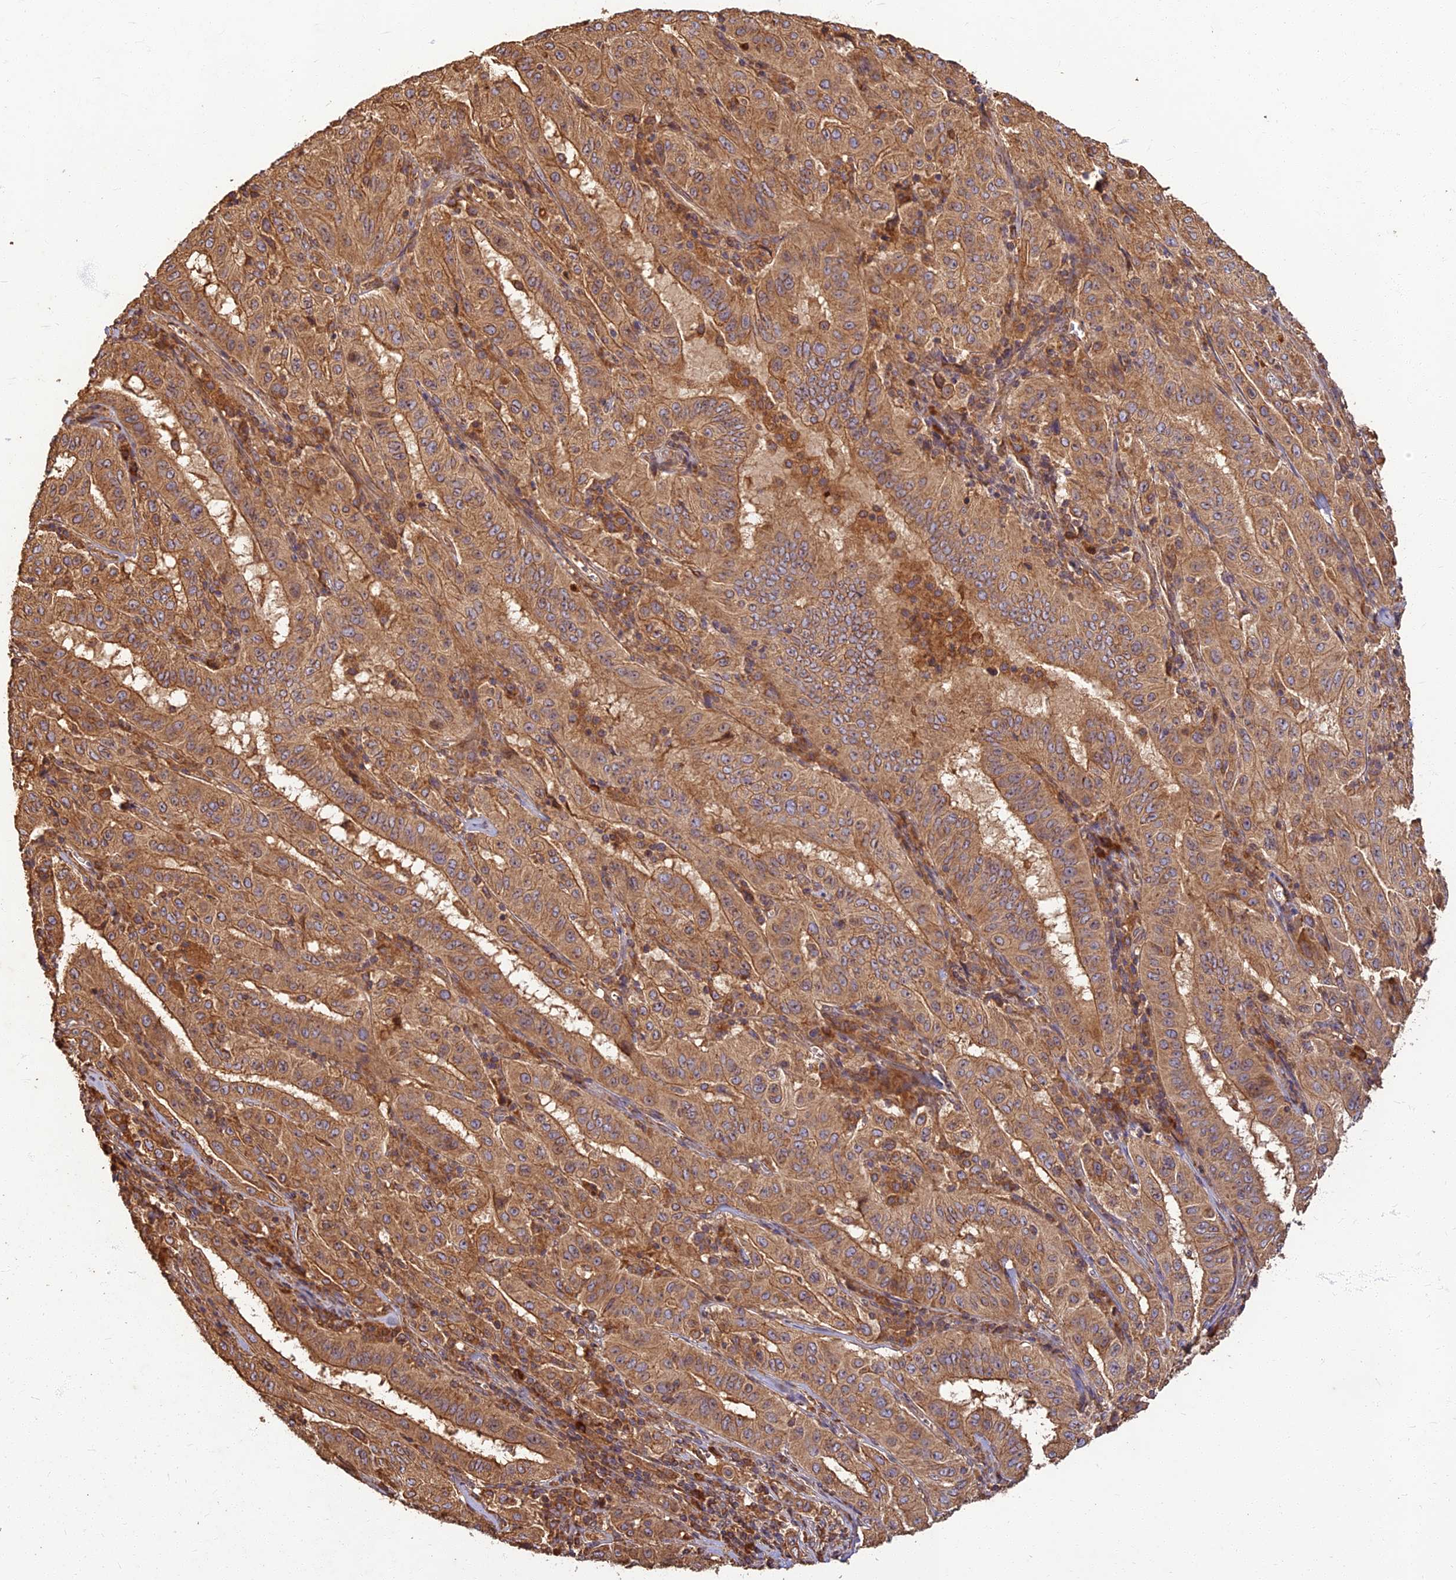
{"staining": {"intensity": "moderate", "quantity": ">75%", "location": "cytoplasmic/membranous"}, "tissue": "pancreatic cancer", "cell_type": "Tumor cells", "image_type": "cancer", "snomed": [{"axis": "morphology", "description": "Adenocarcinoma, NOS"}, {"axis": "topography", "description": "Pancreas"}], "caption": "Protein expression analysis of human pancreatic adenocarcinoma reveals moderate cytoplasmic/membranous staining in approximately >75% of tumor cells.", "gene": "CORO1C", "patient": {"sex": "male", "age": 63}}